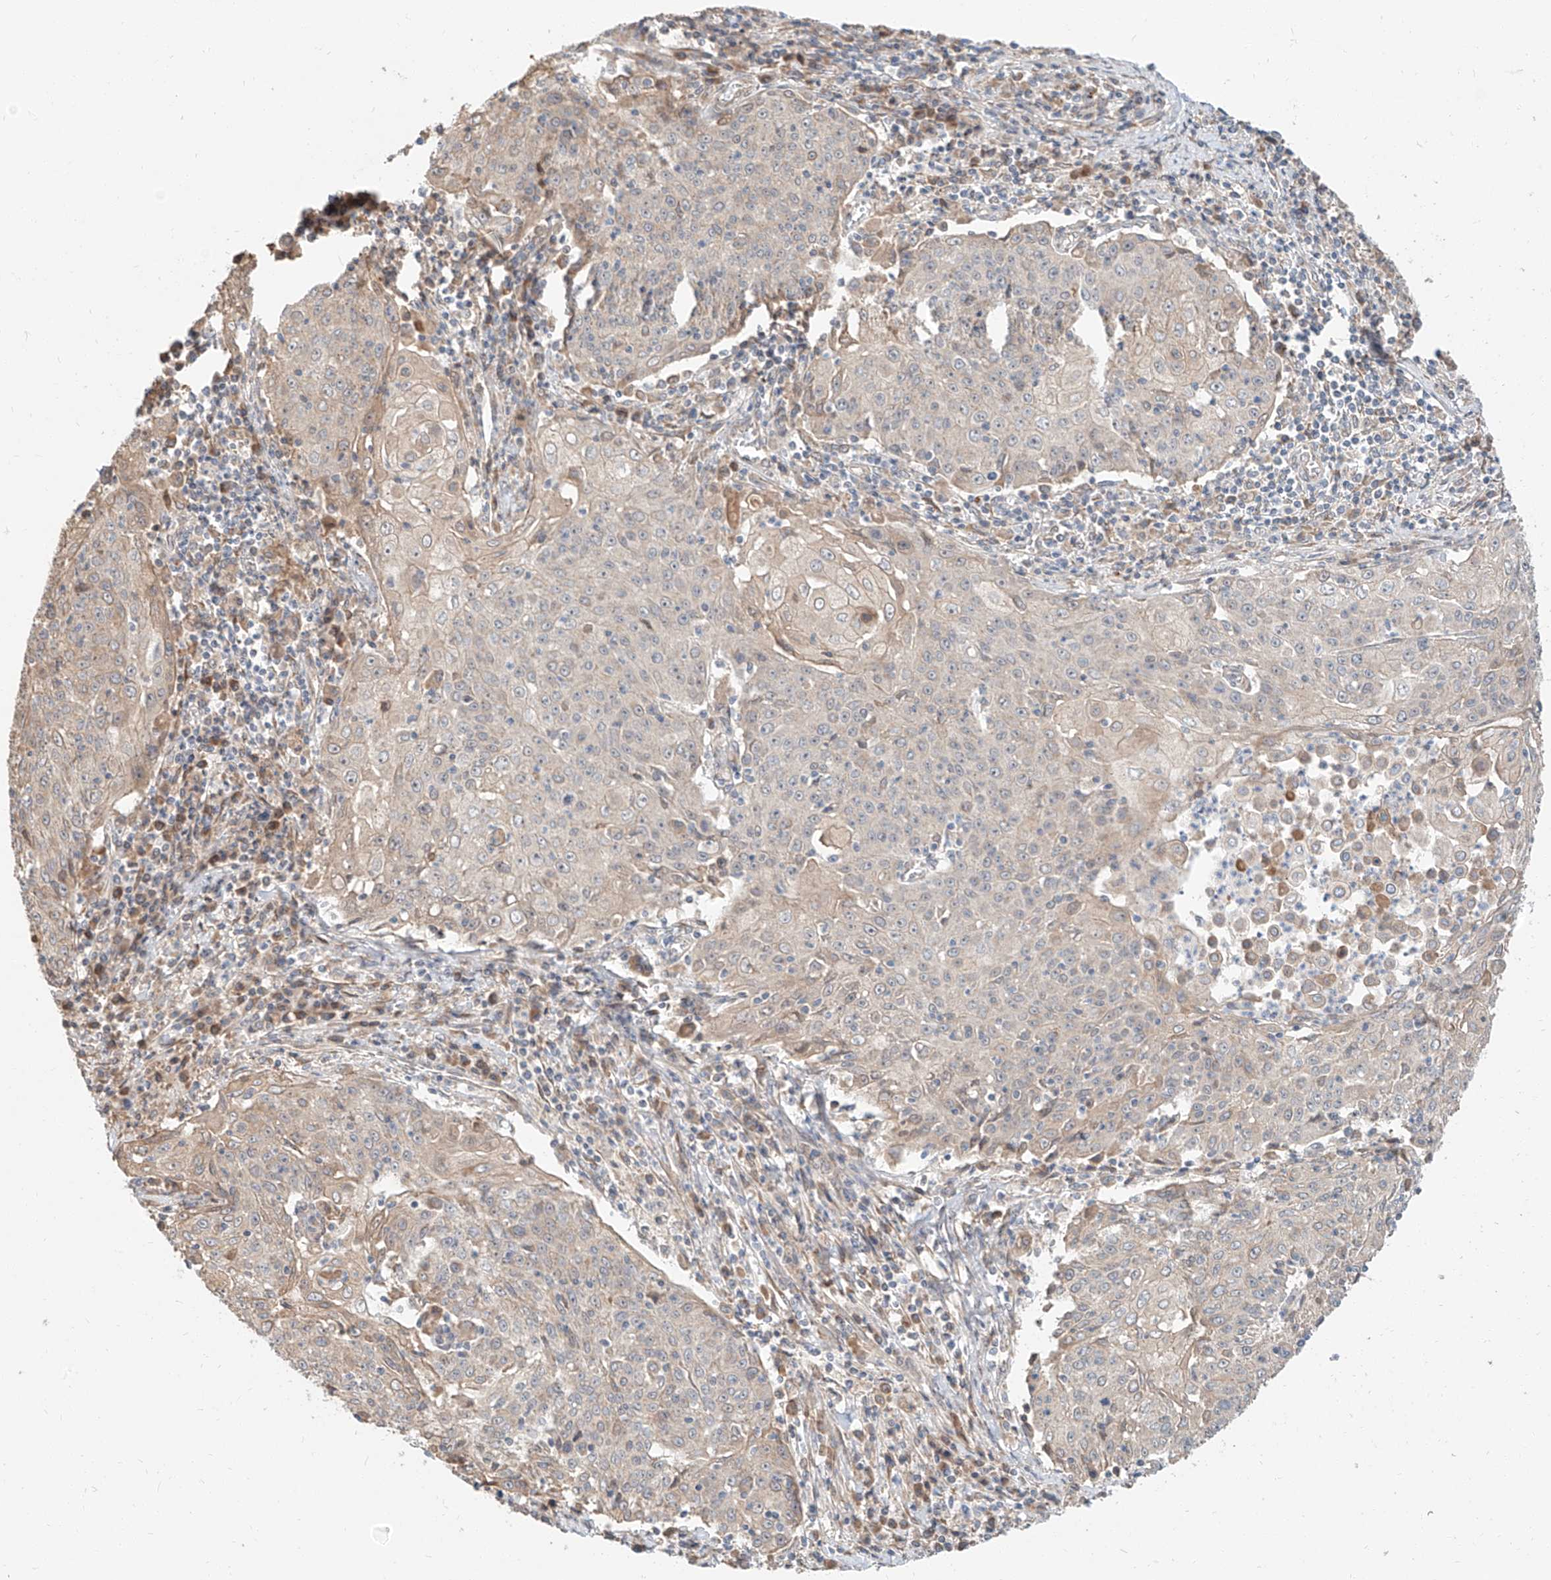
{"staining": {"intensity": "weak", "quantity": "<25%", "location": "cytoplasmic/membranous"}, "tissue": "cervical cancer", "cell_type": "Tumor cells", "image_type": "cancer", "snomed": [{"axis": "morphology", "description": "Squamous cell carcinoma, NOS"}, {"axis": "topography", "description": "Cervix"}], "caption": "An immunohistochemistry micrograph of cervical cancer (squamous cell carcinoma) is shown. There is no staining in tumor cells of cervical cancer (squamous cell carcinoma). (DAB (3,3'-diaminobenzidine) immunohistochemistry (IHC) visualized using brightfield microscopy, high magnification).", "gene": "STX19", "patient": {"sex": "female", "age": 48}}